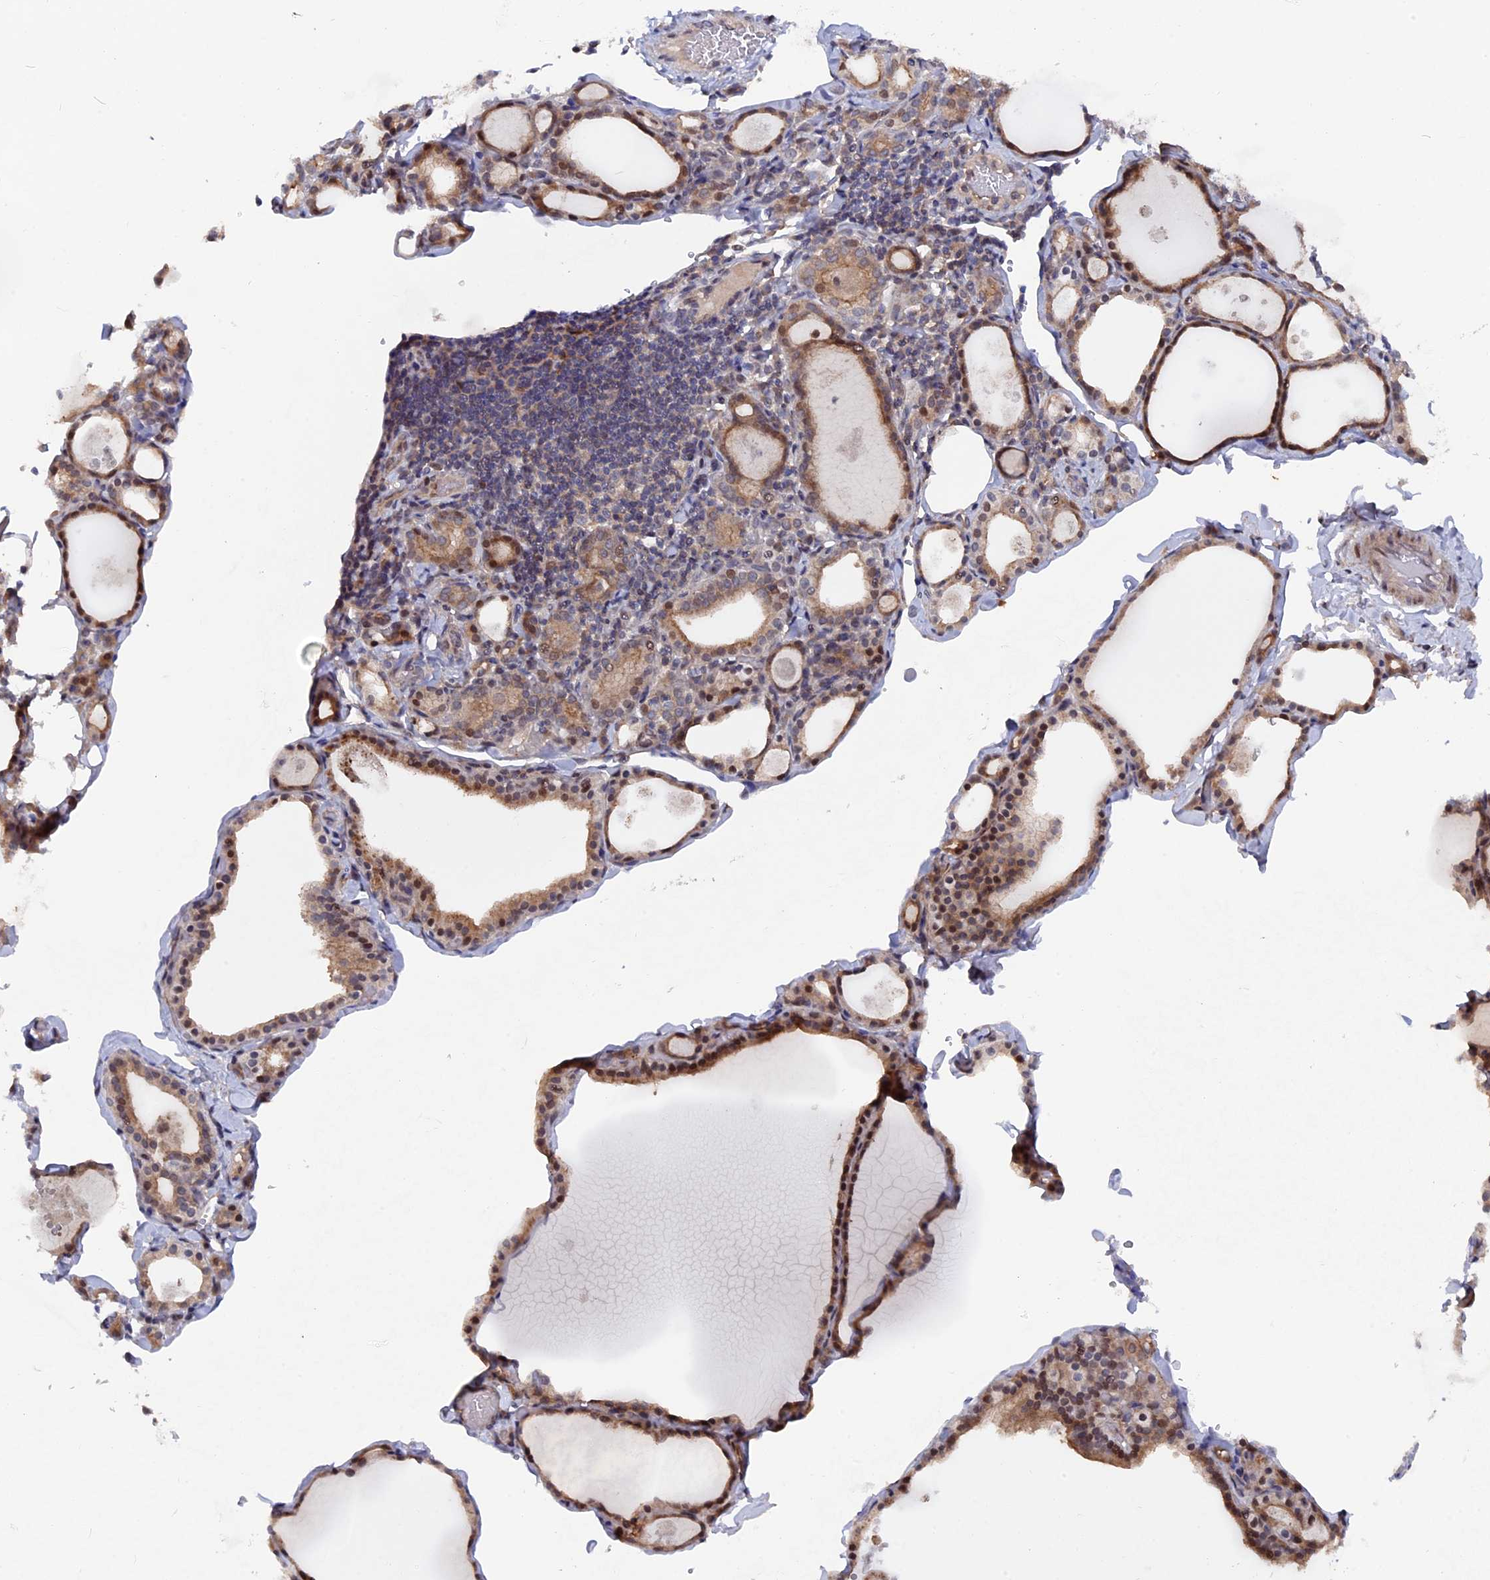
{"staining": {"intensity": "moderate", "quantity": ">75%", "location": "cytoplasmic/membranous,nuclear"}, "tissue": "thyroid gland", "cell_type": "Glandular cells", "image_type": "normal", "snomed": [{"axis": "morphology", "description": "Normal tissue, NOS"}, {"axis": "topography", "description": "Thyroid gland"}], "caption": "Protein expression analysis of benign thyroid gland demonstrates moderate cytoplasmic/membranous,nuclear positivity in approximately >75% of glandular cells. (IHC, brightfield microscopy, high magnification).", "gene": "TMC5", "patient": {"sex": "male", "age": 56}}